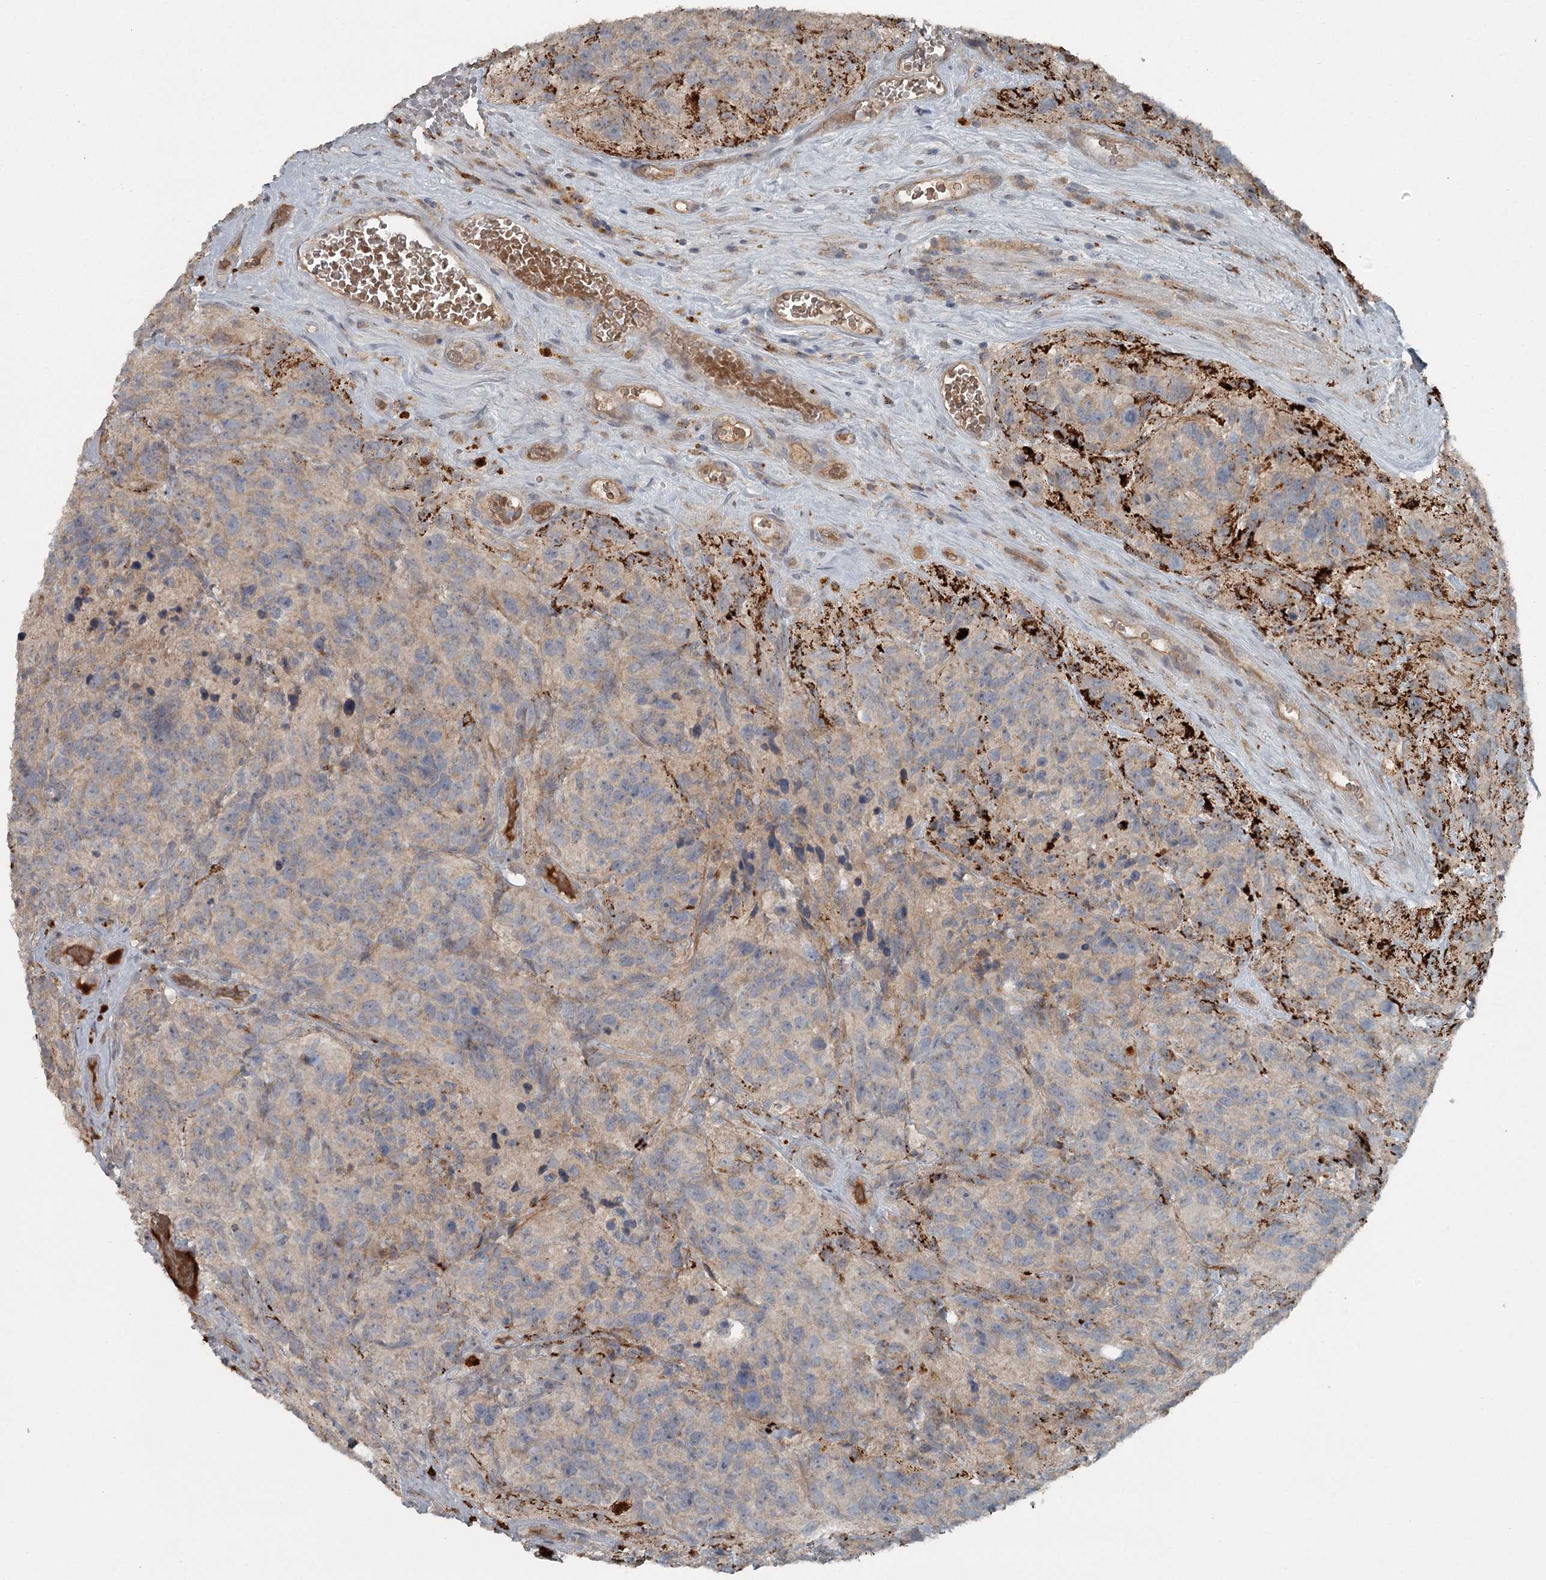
{"staining": {"intensity": "moderate", "quantity": "<25%", "location": "cytoplasmic/membranous"}, "tissue": "glioma", "cell_type": "Tumor cells", "image_type": "cancer", "snomed": [{"axis": "morphology", "description": "Glioma, malignant, High grade"}, {"axis": "topography", "description": "Brain"}], "caption": "The immunohistochemical stain highlights moderate cytoplasmic/membranous staining in tumor cells of malignant high-grade glioma tissue.", "gene": "SLC39A8", "patient": {"sex": "male", "age": 69}}